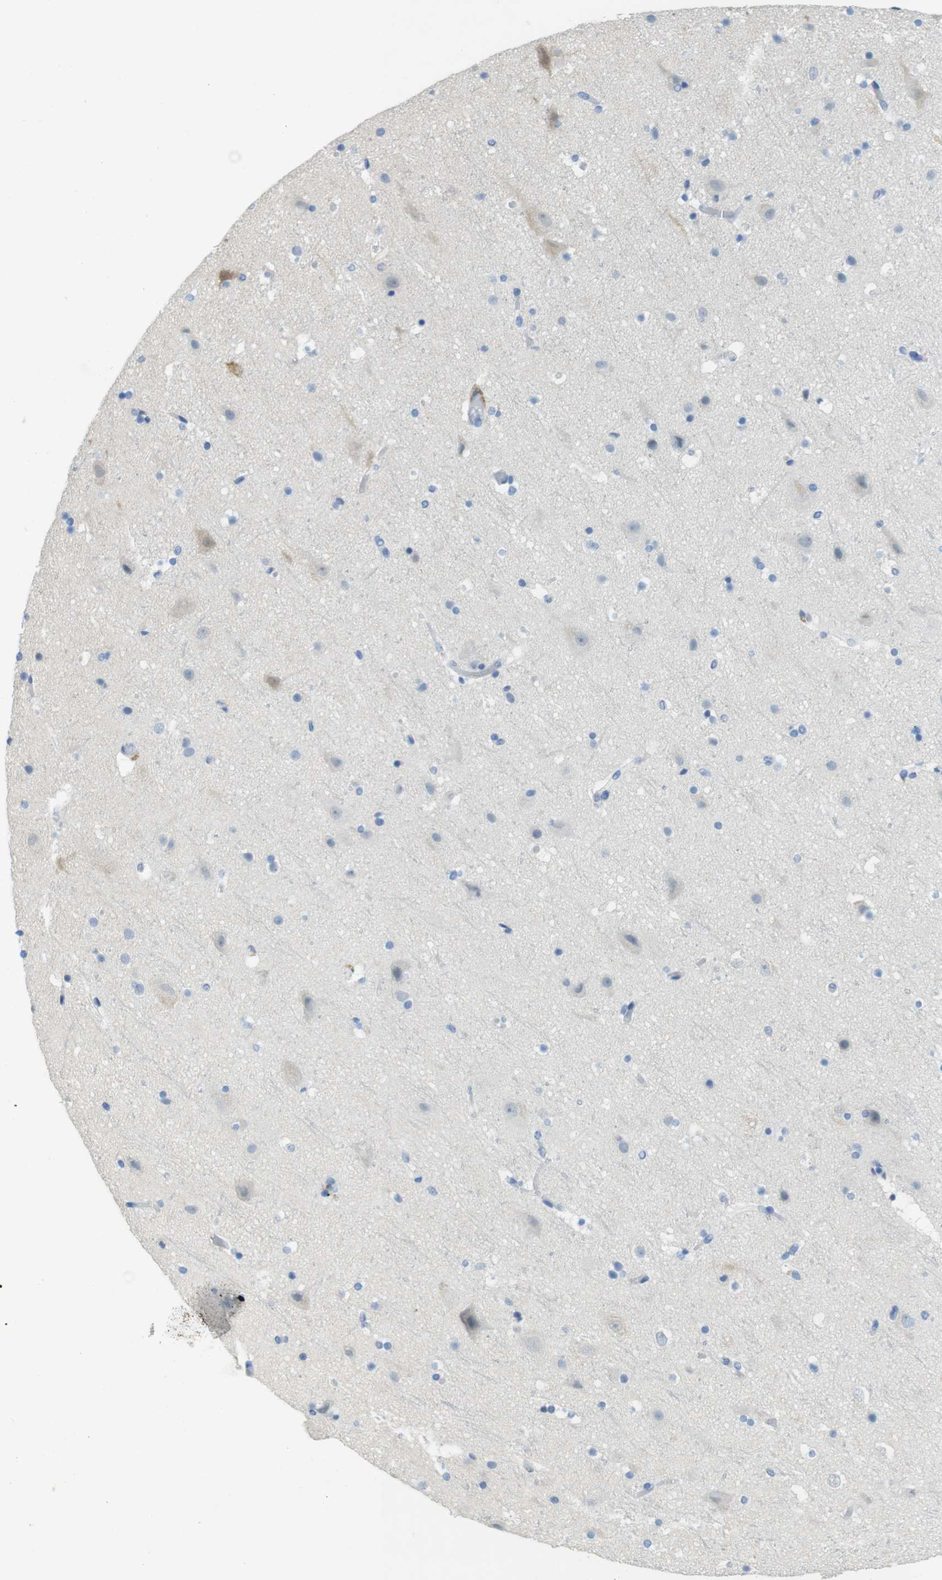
{"staining": {"intensity": "negative", "quantity": "none", "location": "none"}, "tissue": "cerebral cortex", "cell_type": "Endothelial cells", "image_type": "normal", "snomed": [{"axis": "morphology", "description": "Normal tissue, NOS"}, {"axis": "topography", "description": "Cerebral cortex"}], "caption": "This is an immunohistochemistry (IHC) histopathology image of normal human cerebral cortex. There is no positivity in endothelial cells.", "gene": "CD320", "patient": {"sex": "male", "age": 45}}